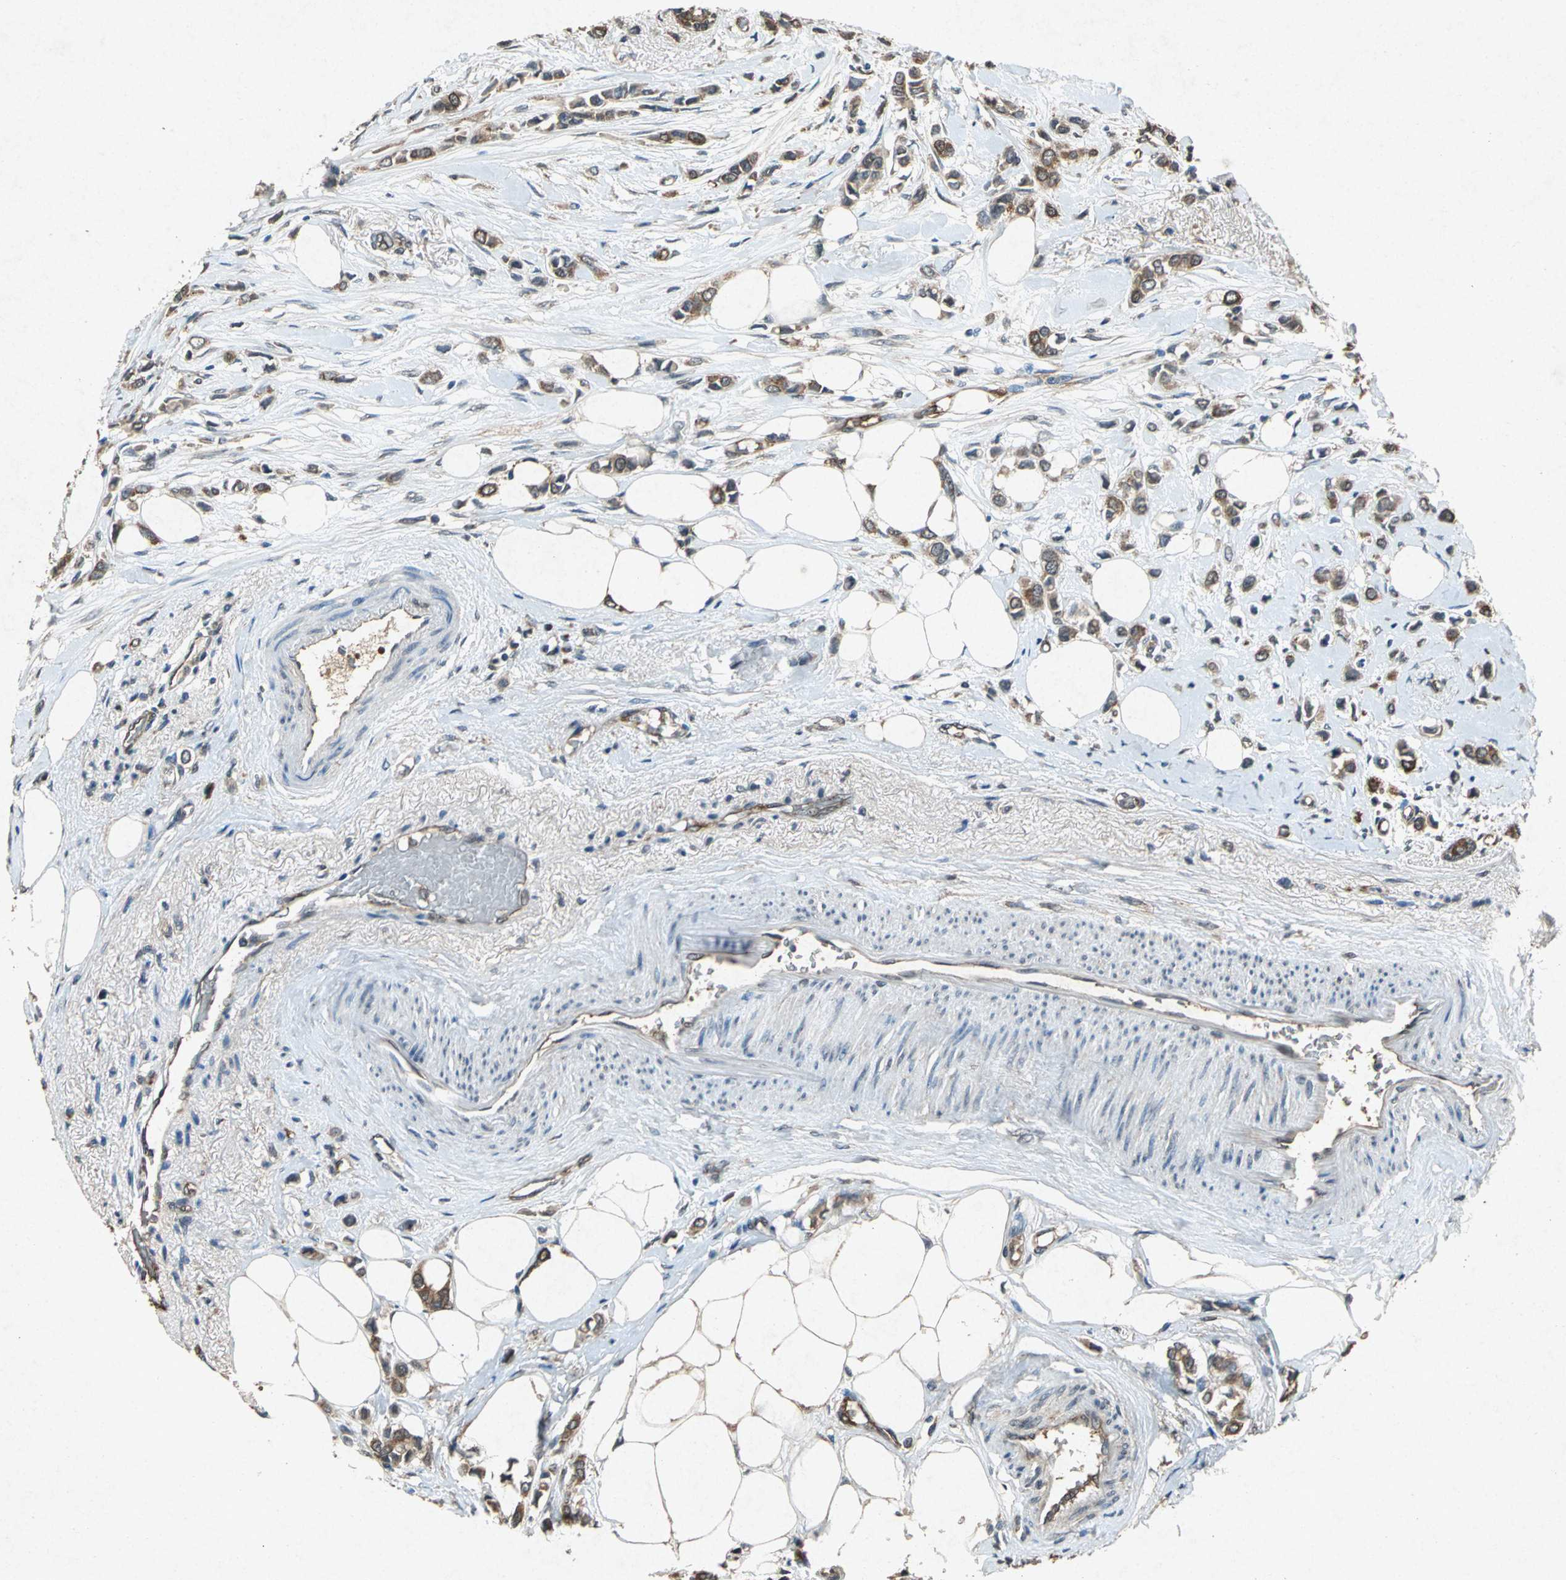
{"staining": {"intensity": "moderate", "quantity": ">75%", "location": "cytoplasmic/membranous"}, "tissue": "breast cancer", "cell_type": "Tumor cells", "image_type": "cancer", "snomed": [{"axis": "morphology", "description": "Lobular carcinoma"}, {"axis": "topography", "description": "Breast"}], "caption": "Tumor cells reveal medium levels of moderate cytoplasmic/membranous staining in approximately >75% of cells in breast cancer.", "gene": "HSP90AB1", "patient": {"sex": "female", "age": 51}}